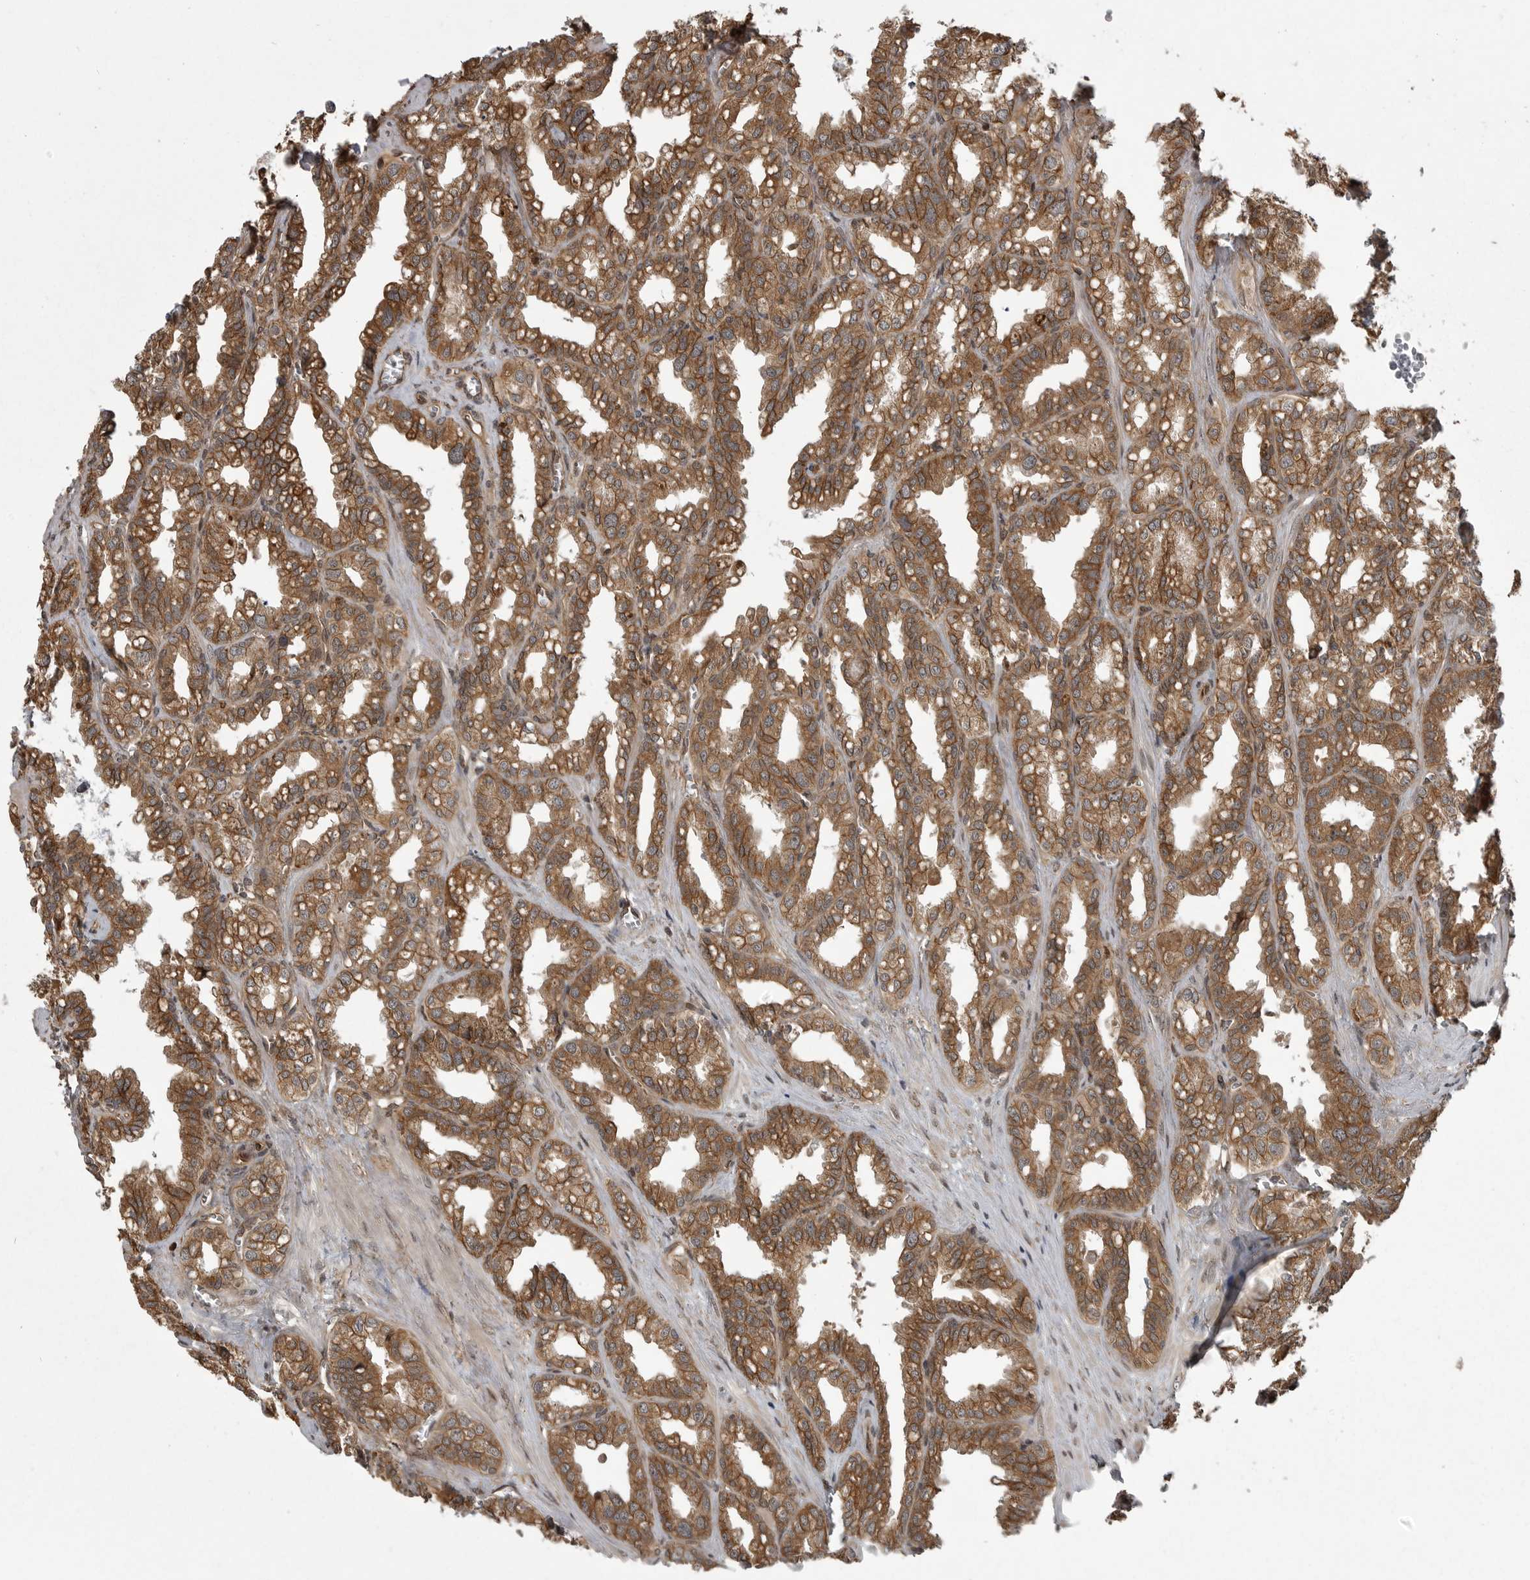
{"staining": {"intensity": "moderate", "quantity": ">75%", "location": "cytoplasmic/membranous"}, "tissue": "seminal vesicle", "cell_type": "Glandular cells", "image_type": "normal", "snomed": [{"axis": "morphology", "description": "Normal tissue, NOS"}, {"axis": "topography", "description": "Prostate"}, {"axis": "topography", "description": "Seminal veicle"}], "caption": "This histopathology image shows normal seminal vesicle stained with immunohistochemistry (IHC) to label a protein in brown. The cytoplasmic/membranous of glandular cells show moderate positivity for the protein. Nuclei are counter-stained blue.", "gene": "DNAJC8", "patient": {"sex": "male", "age": 51}}